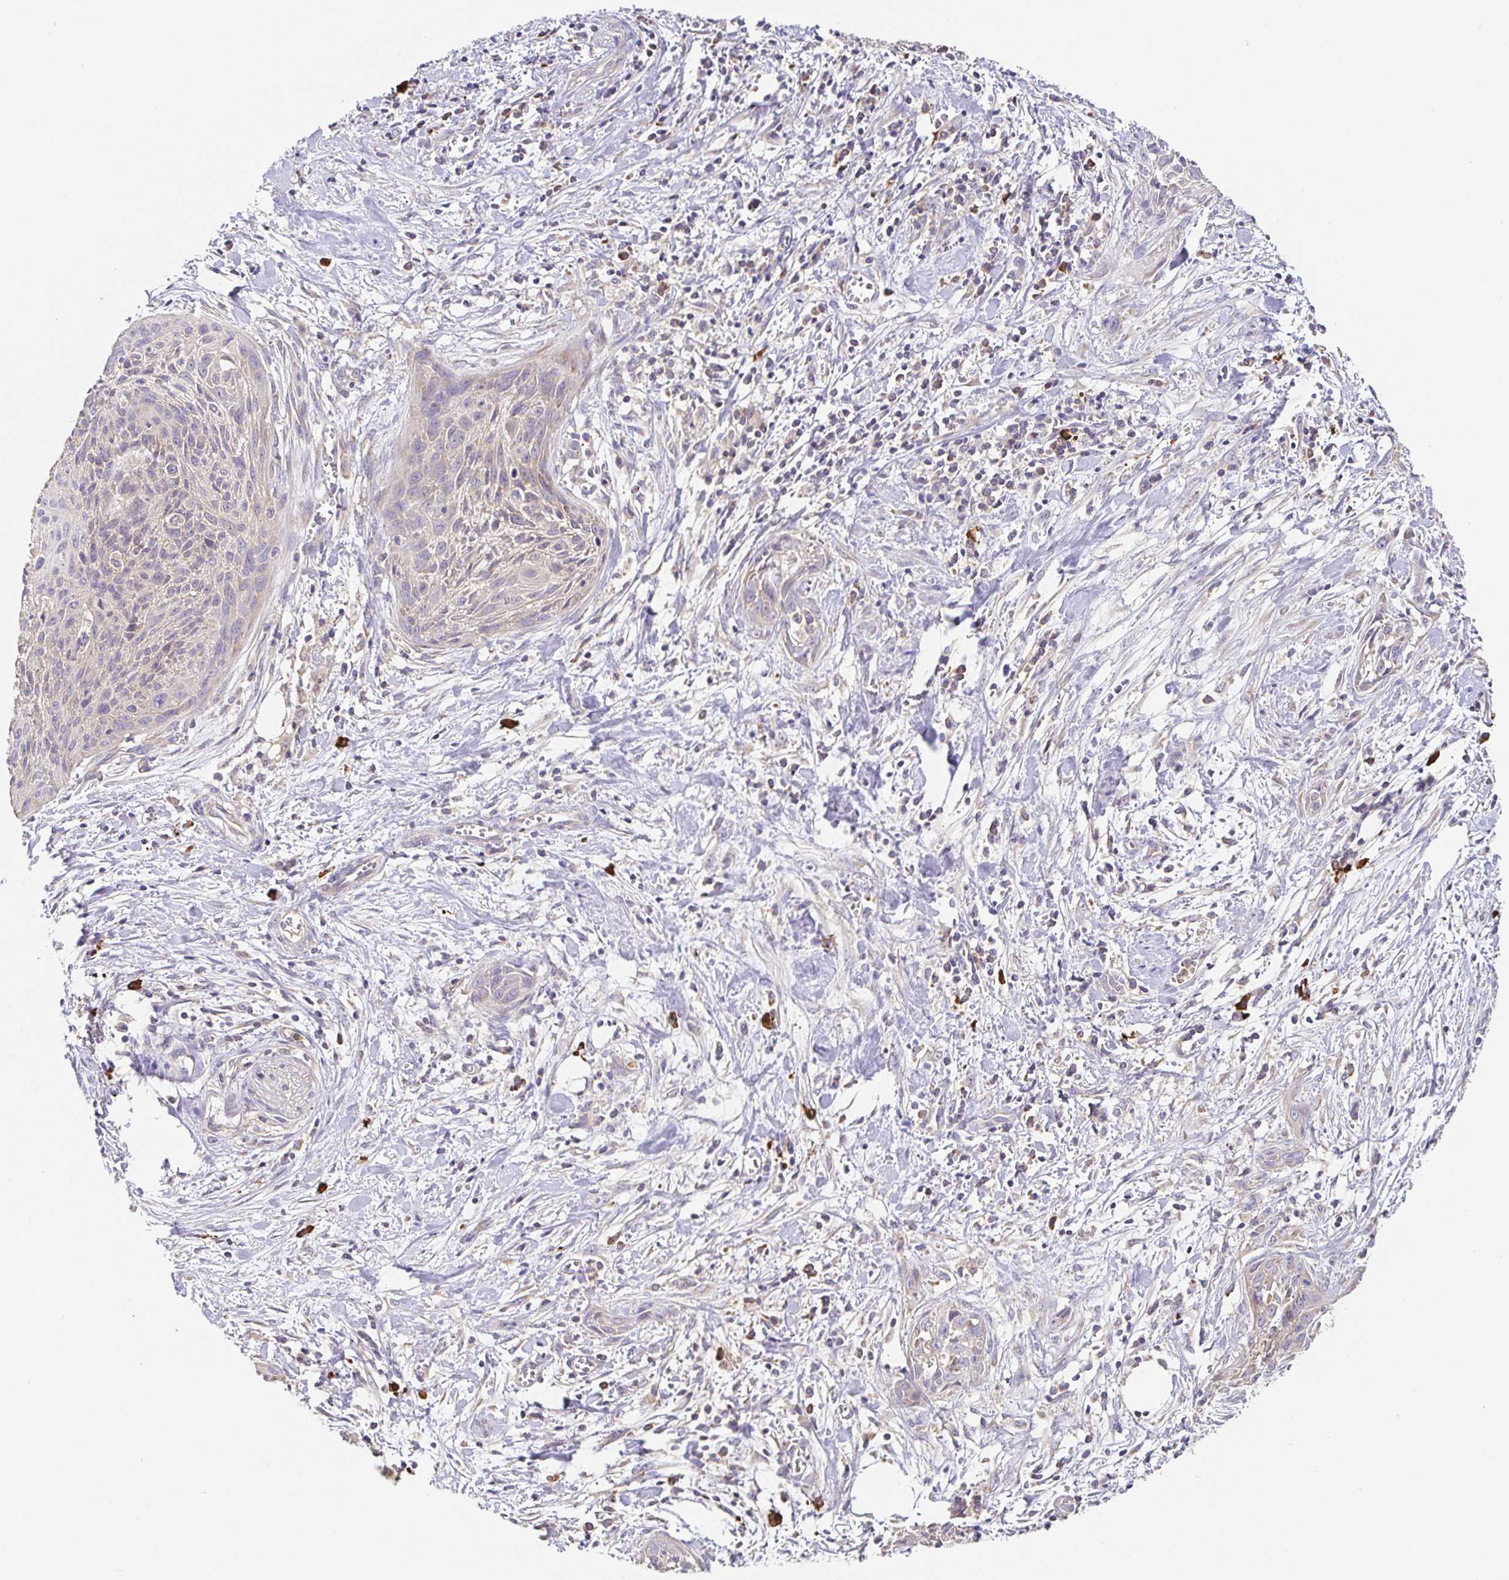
{"staining": {"intensity": "negative", "quantity": "none", "location": "none"}, "tissue": "cervical cancer", "cell_type": "Tumor cells", "image_type": "cancer", "snomed": [{"axis": "morphology", "description": "Squamous cell carcinoma, NOS"}, {"axis": "topography", "description": "Cervix"}], "caption": "The immunohistochemistry histopathology image has no significant staining in tumor cells of squamous cell carcinoma (cervical) tissue.", "gene": "HAGH", "patient": {"sex": "female", "age": 55}}